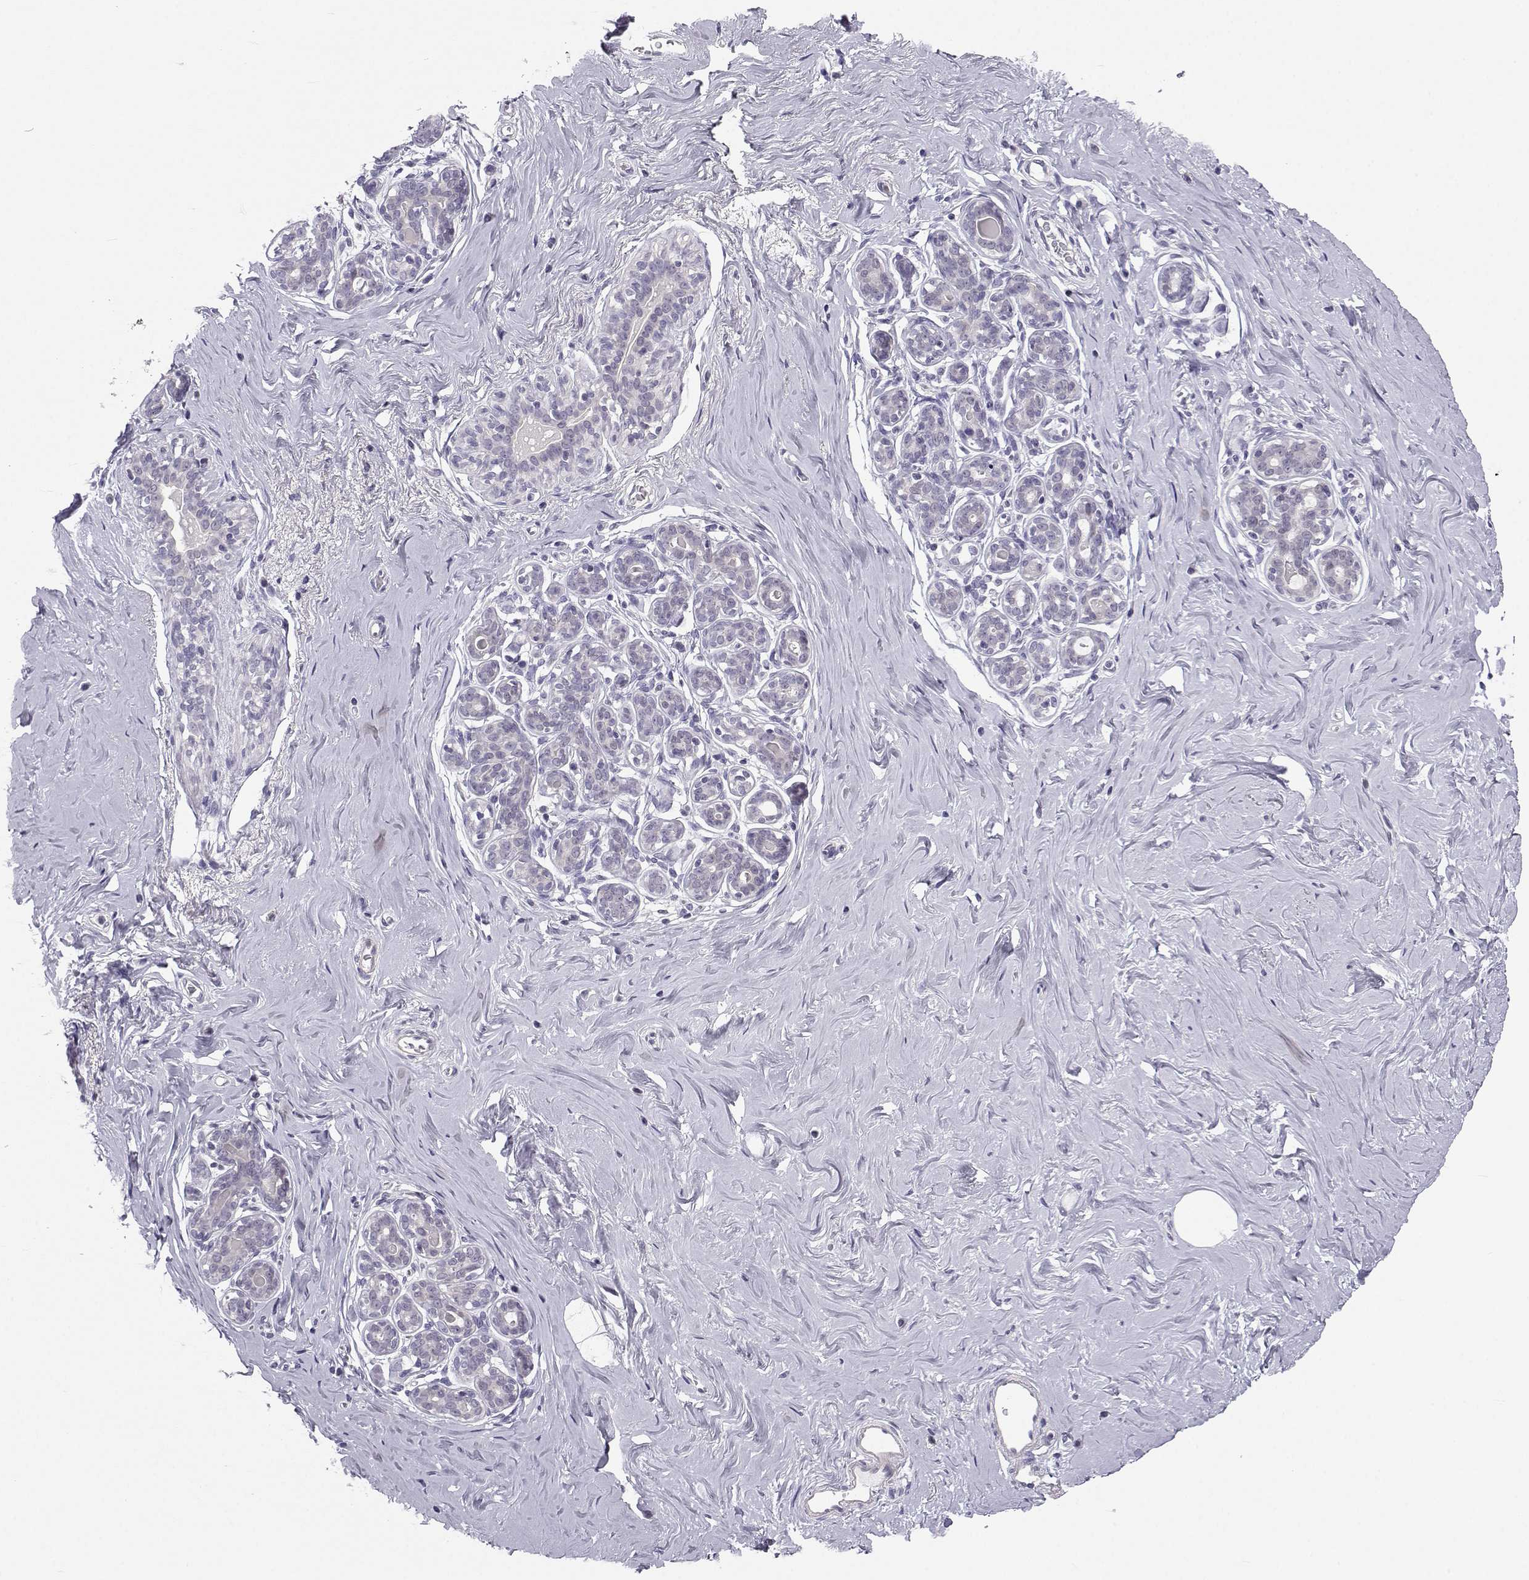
{"staining": {"intensity": "negative", "quantity": "none", "location": "none"}, "tissue": "breast", "cell_type": "Adipocytes", "image_type": "normal", "snomed": [{"axis": "morphology", "description": "Normal tissue, NOS"}, {"axis": "topography", "description": "Skin"}, {"axis": "topography", "description": "Breast"}], "caption": "Immunohistochemistry (IHC) image of unremarkable breast: human breast stained with DAB shows no significant protein staining in adipocytes.", "gene": "MROH7", "patient": {"sex": "female", "age": 43}}